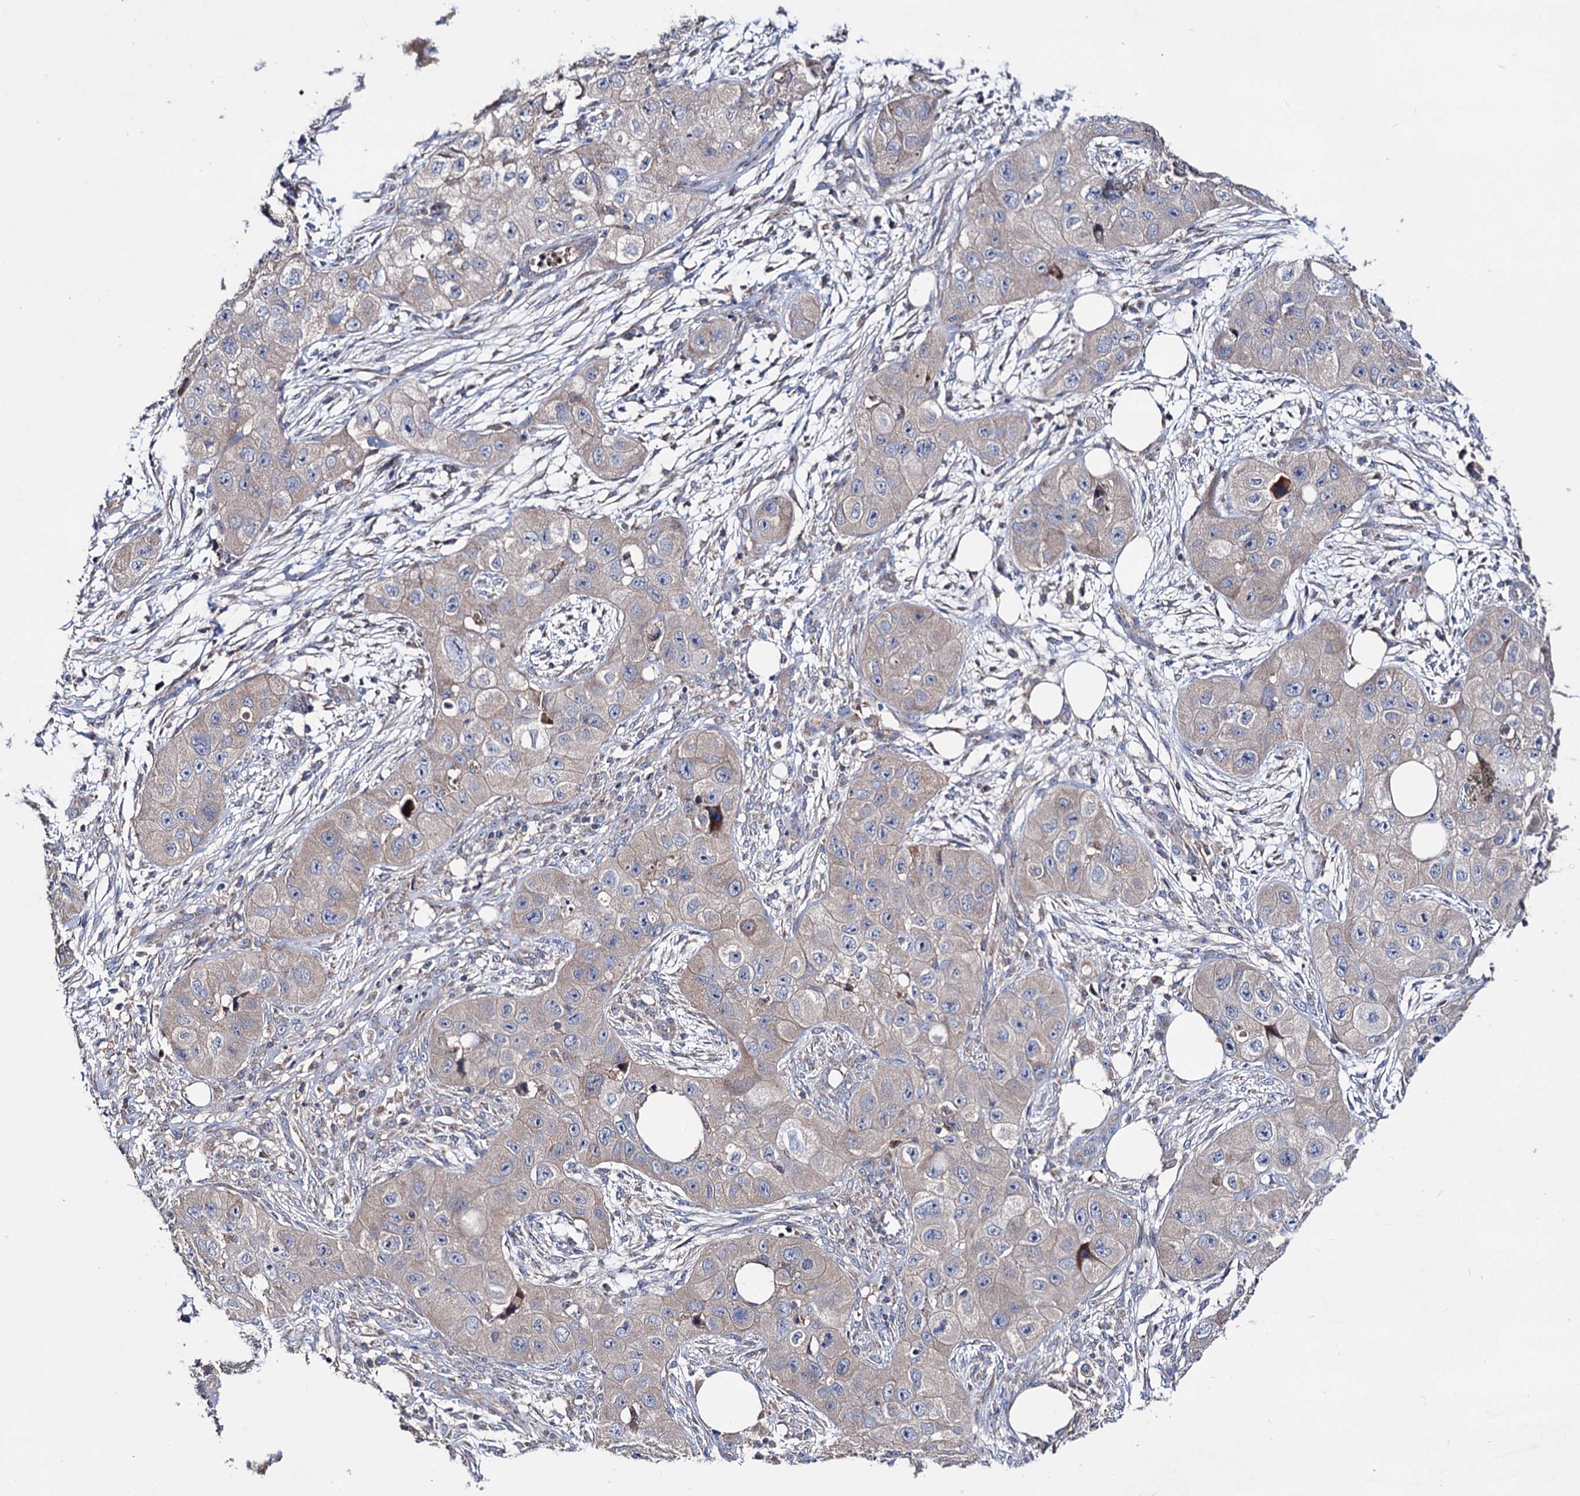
{"staining": {"intensity": "negative", "quantity": "none", "location": "none"}, "tissue": "skin cancer", "cell_type": "Tumor cells", "image_type": "cancer", "snomed": [{"axis": "morphology", "description": "Squamous cell carcinoma, NOS"}, {"axis": "topography", "description": "Skin"}, {"axis": "topography", "description": "Subcutis"}], "caption": "Immunohistochemical staining of skin squamous cell carcinoma exhibits no significant positivity in tumor cells.", "gene": "CLPB", "patient": {"sex": "male", "age": 73}}